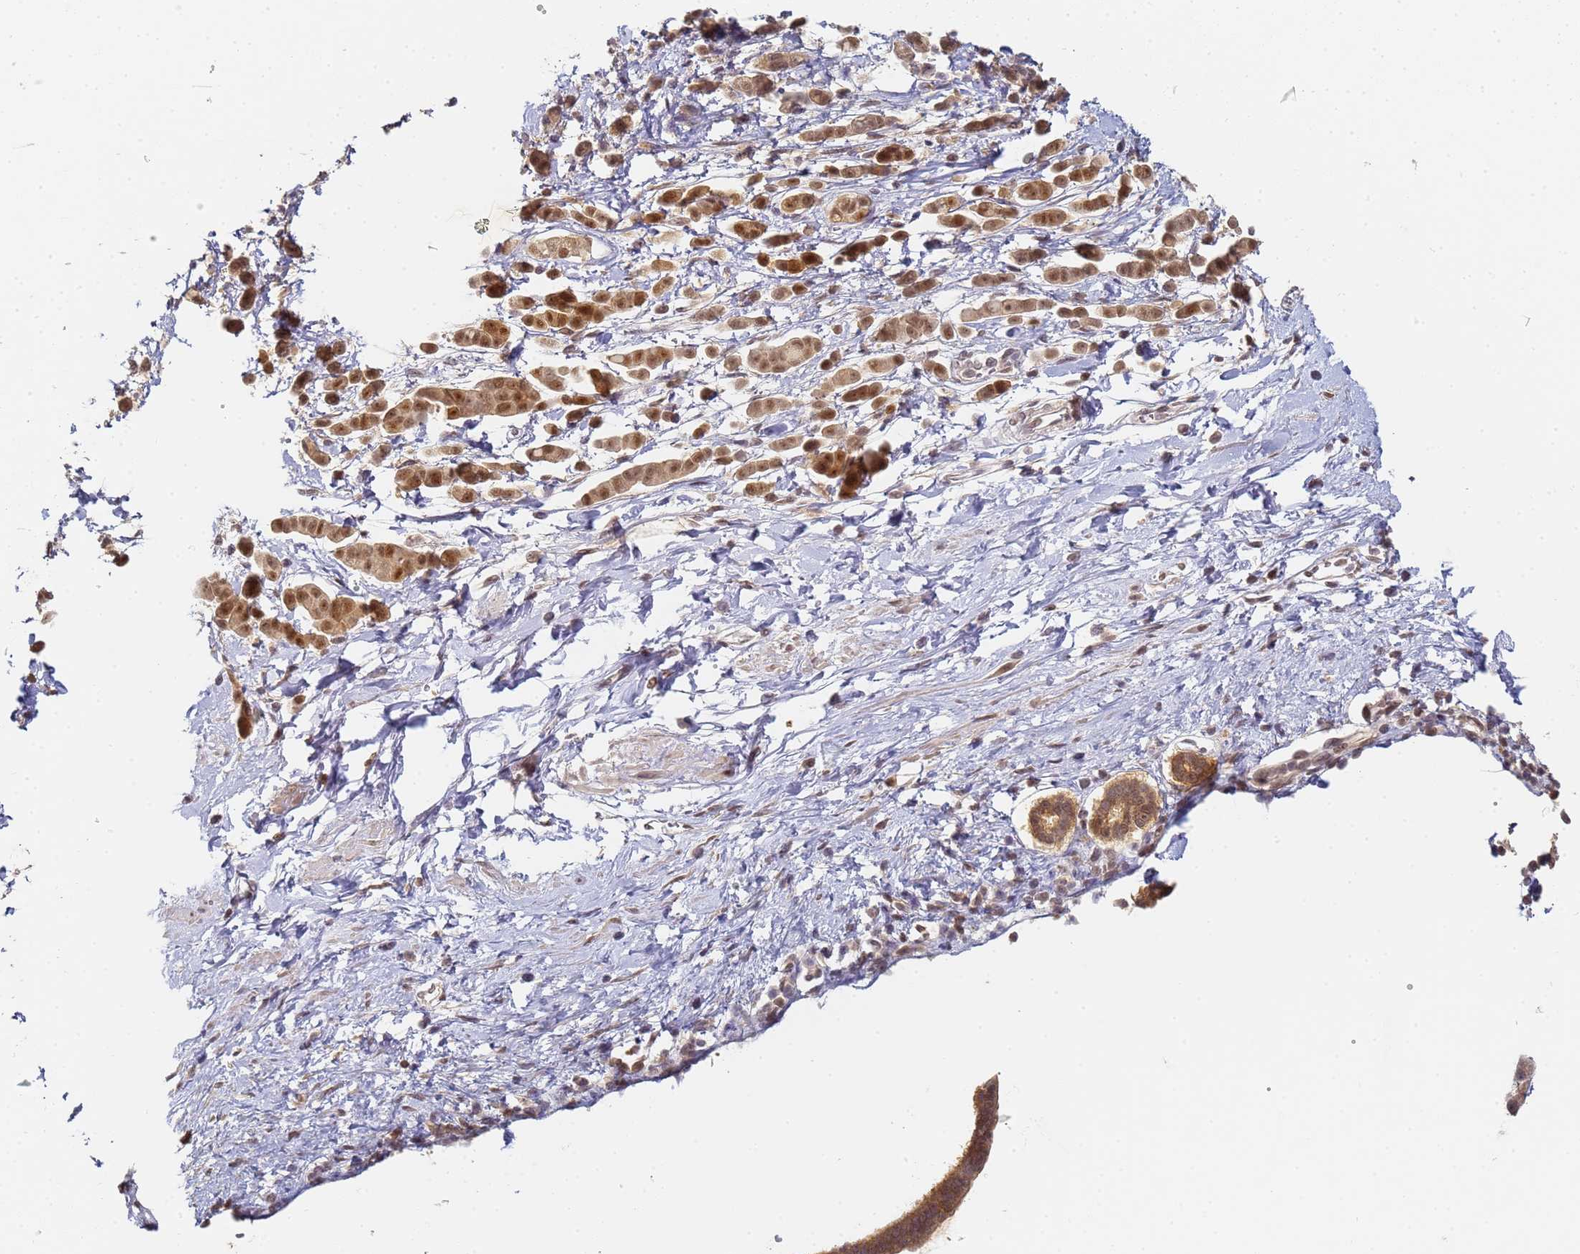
{"staining": {"intensity": "moderate", "quantity": ">75%", "location": "nuclear"}, "tissue": "pancreatic cancer", "cell_type": "Tumor cells", "image_type": "cancer", "snomed": [{"axis": "morphology", "description": "Normal tissue, NOS"}, {"axis": "morphology", "description": "Adenocarcinoma, NOS"}, {"axis": "topography", "description": "Pancreas"}], "caption": "Adenocarcinoma (pancreatic) stained with immunohistochemistry (IHC) displays moderate nuclear positivity in approximately >75% of tumor cells.", "gene": "HMCES", "patient": {"sex": "female", "age": 64}}